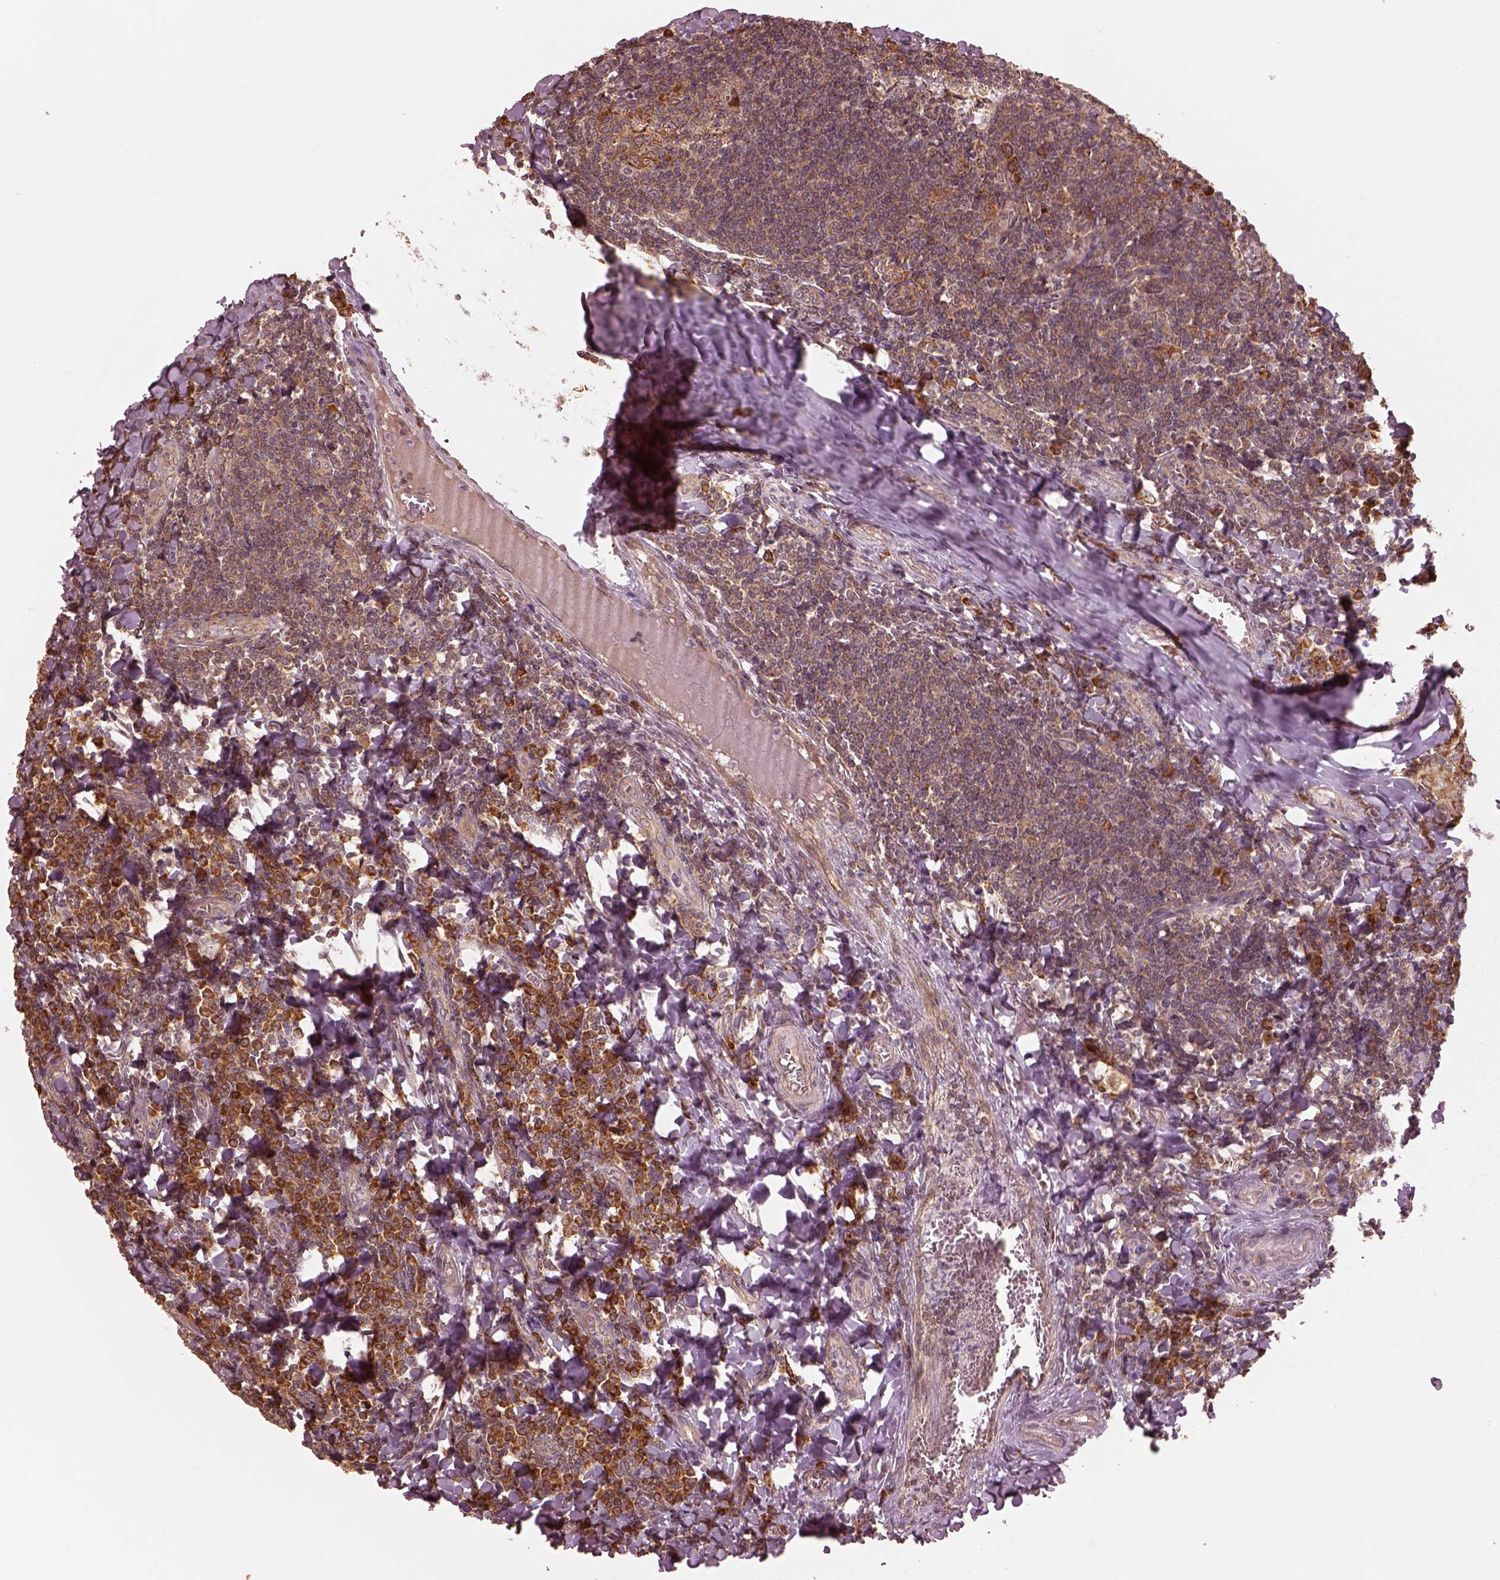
{"staining": {"intensity": "moderate", "quantity": ">75%", "location": "cytoplasmic/membranous"}, "tissue": "tonsil", "cell_type": "Germinal center cells", "image_type": "normal", "snomed": [{"axis": "morphology", "description": "Normal tissue, NOS"}, {"axis": "morphology", "description": "Inflammation, NOS"}, {"axis": "topography", "description": "Tonsil"}], "caption": "A photomicrograph of tonsil stained for a protein exhibits moderate cytoplasmic/membranous brown staining in germinal center cells.", "gene": "RPS5", "patient": {"sex": "female", "age": 31}}